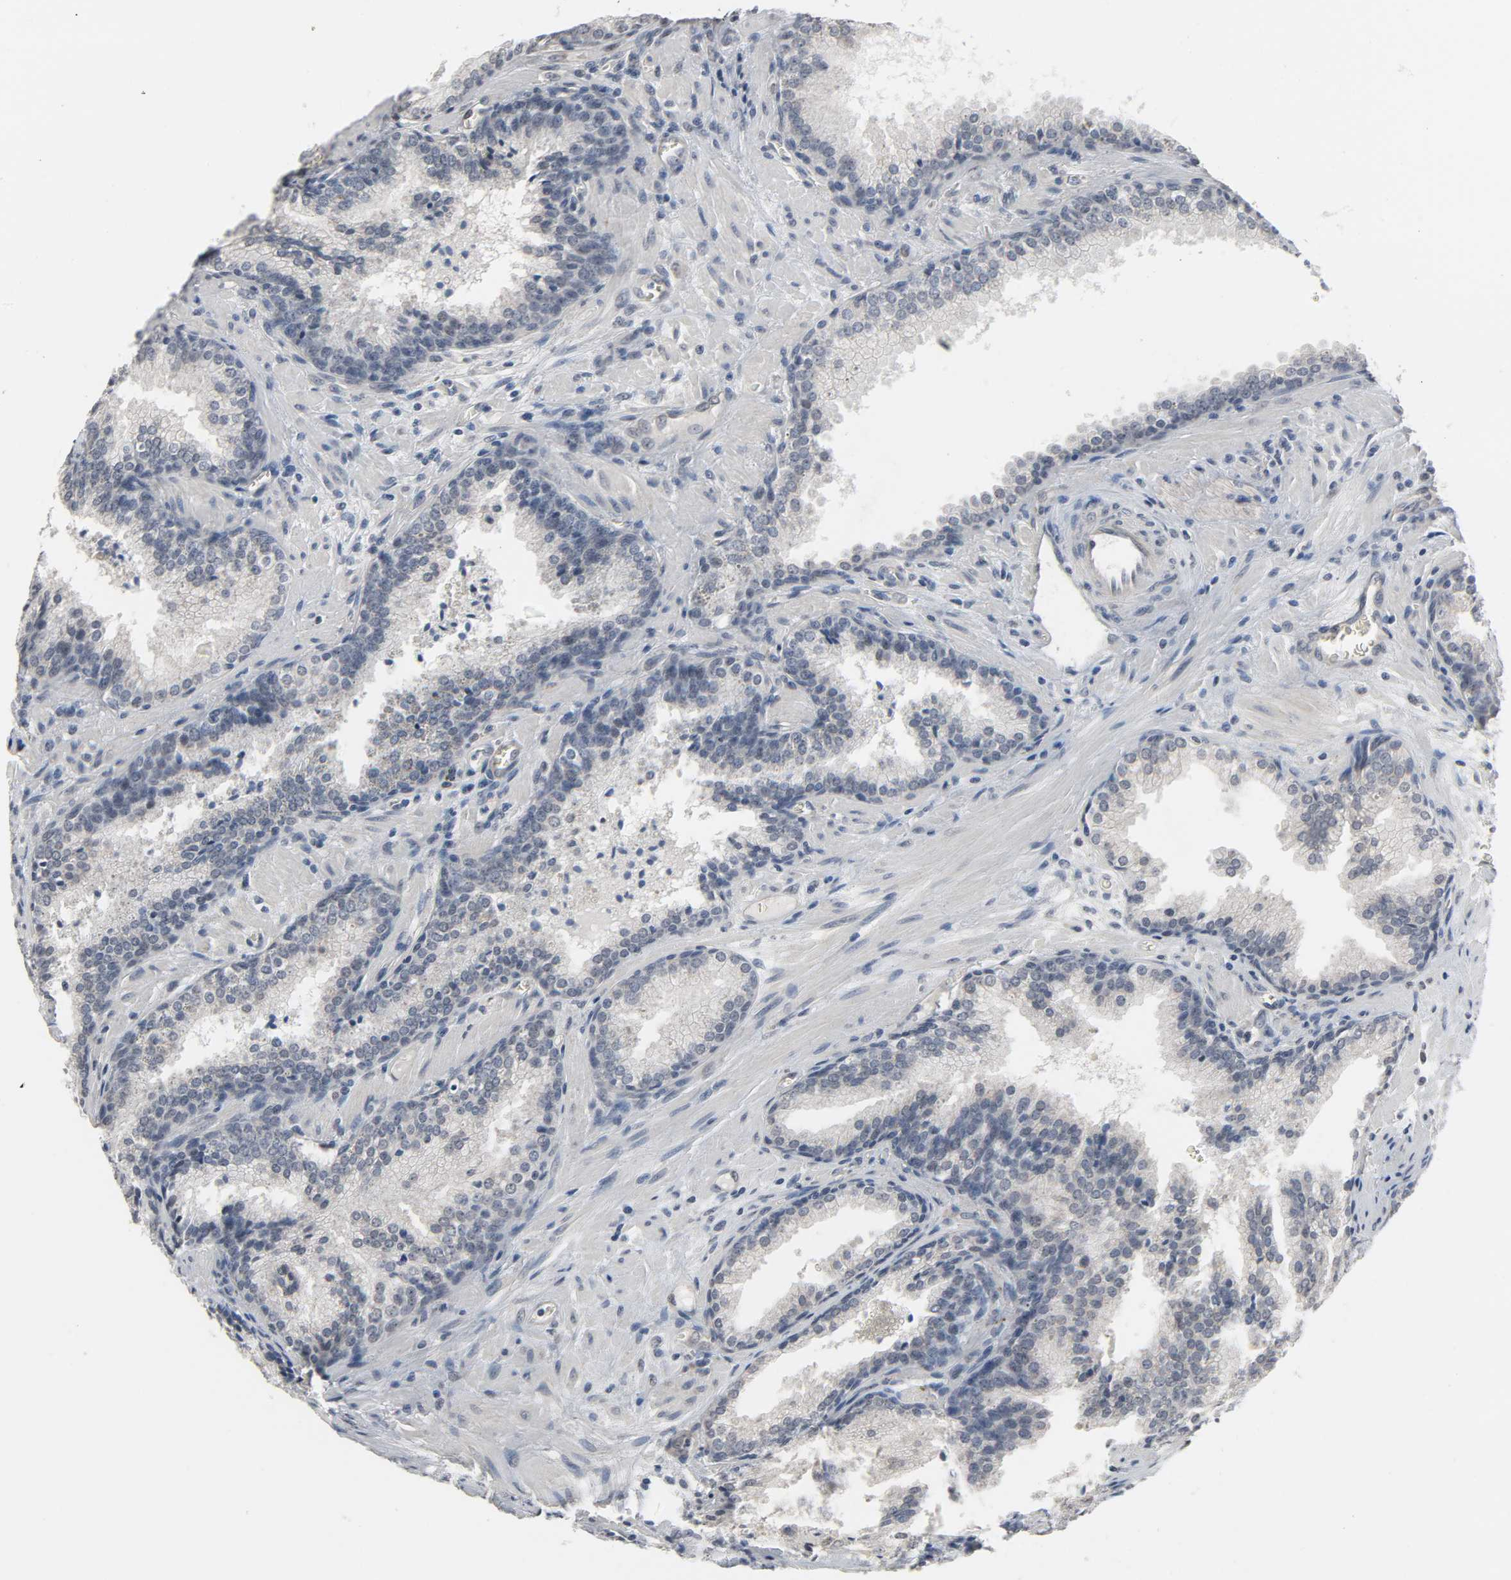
{"staining": {"intensity": "negative", "quantity": "none", "location": "none"}, "tissue": "prostate cancer", "cell_type": "Tumor cells", "image_type": "cancer", "snomed": [{"axis": "morphology", "description": "Adenocarcinoma, Low grade"}, {"axis": "topography", "description": "Prostate"}], "caption": "This histopathology image is of prostate cancer (low-grade adenocarcinoma) stained with immunohistochemistry (IHC) to label a protein in brown with the nuclei are counter-stained blue. There is no staining in tumor cells.", "gene": "ACSS2", "patient": {"sex": "male", "age": 60}}